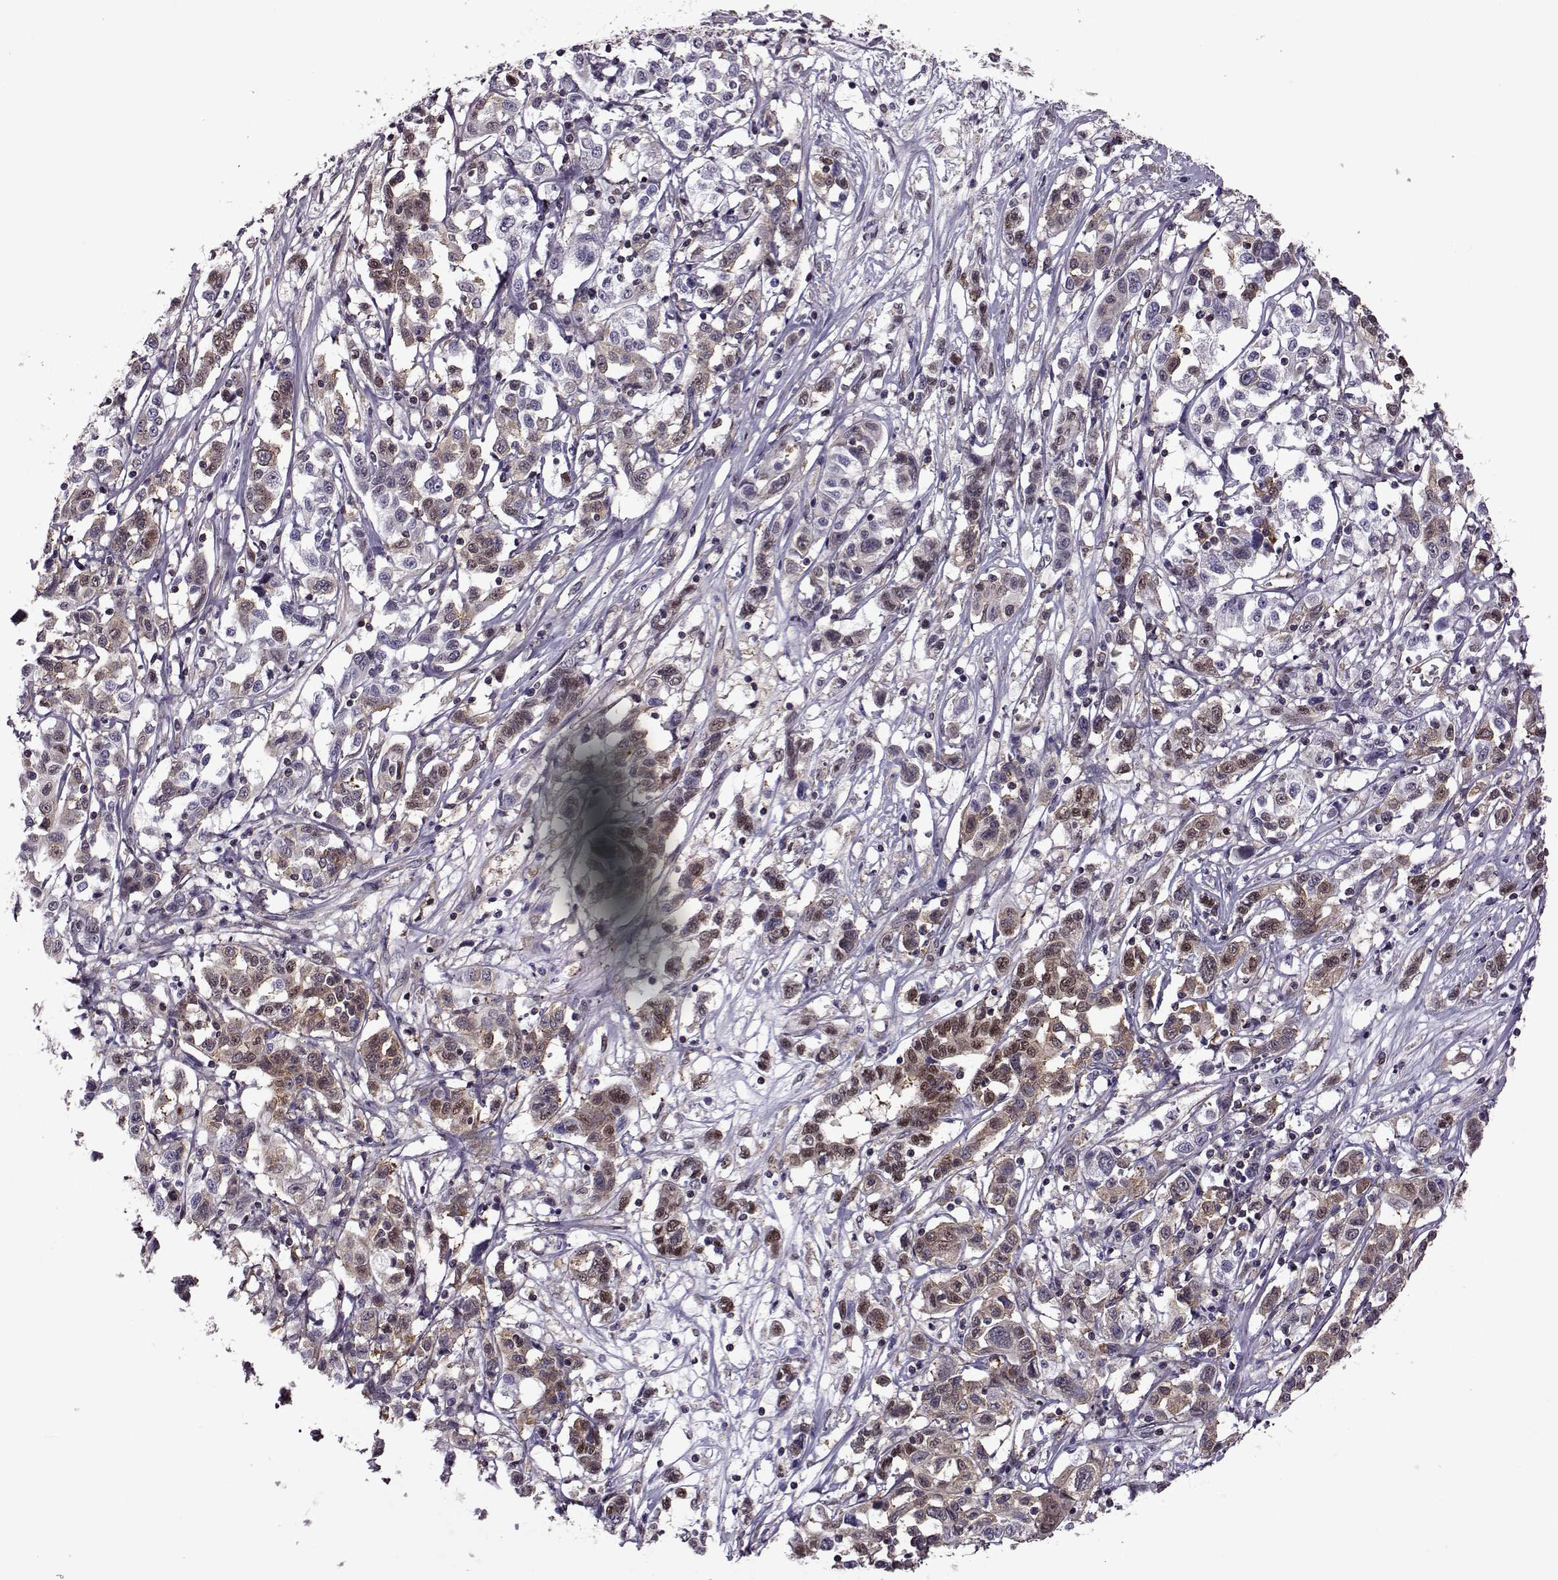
{"staining": {"intensity": "moderate", "quantity": ">75%", "location": "cytoplasmic/membranous"}, "tissue": "liver cancer", "cell_type": "Tumor cells", "image_type": "cancer", "snomed": [{"axis": "morphology", "description": "Adenocarcinoma, NOS"}, {"axis": "morphology", "description": "Cholangiocarcinoma"}, {"axis": "topography", "description": "Liver"}], "caption": "Liver cancer was stained to show a protein in brown. There is medium levels of moderate cytoplasmic/membranous positivity in about >75% of tumor cells.", "gene": "URI1", "patient": {"sex": "male", "age": 64}}